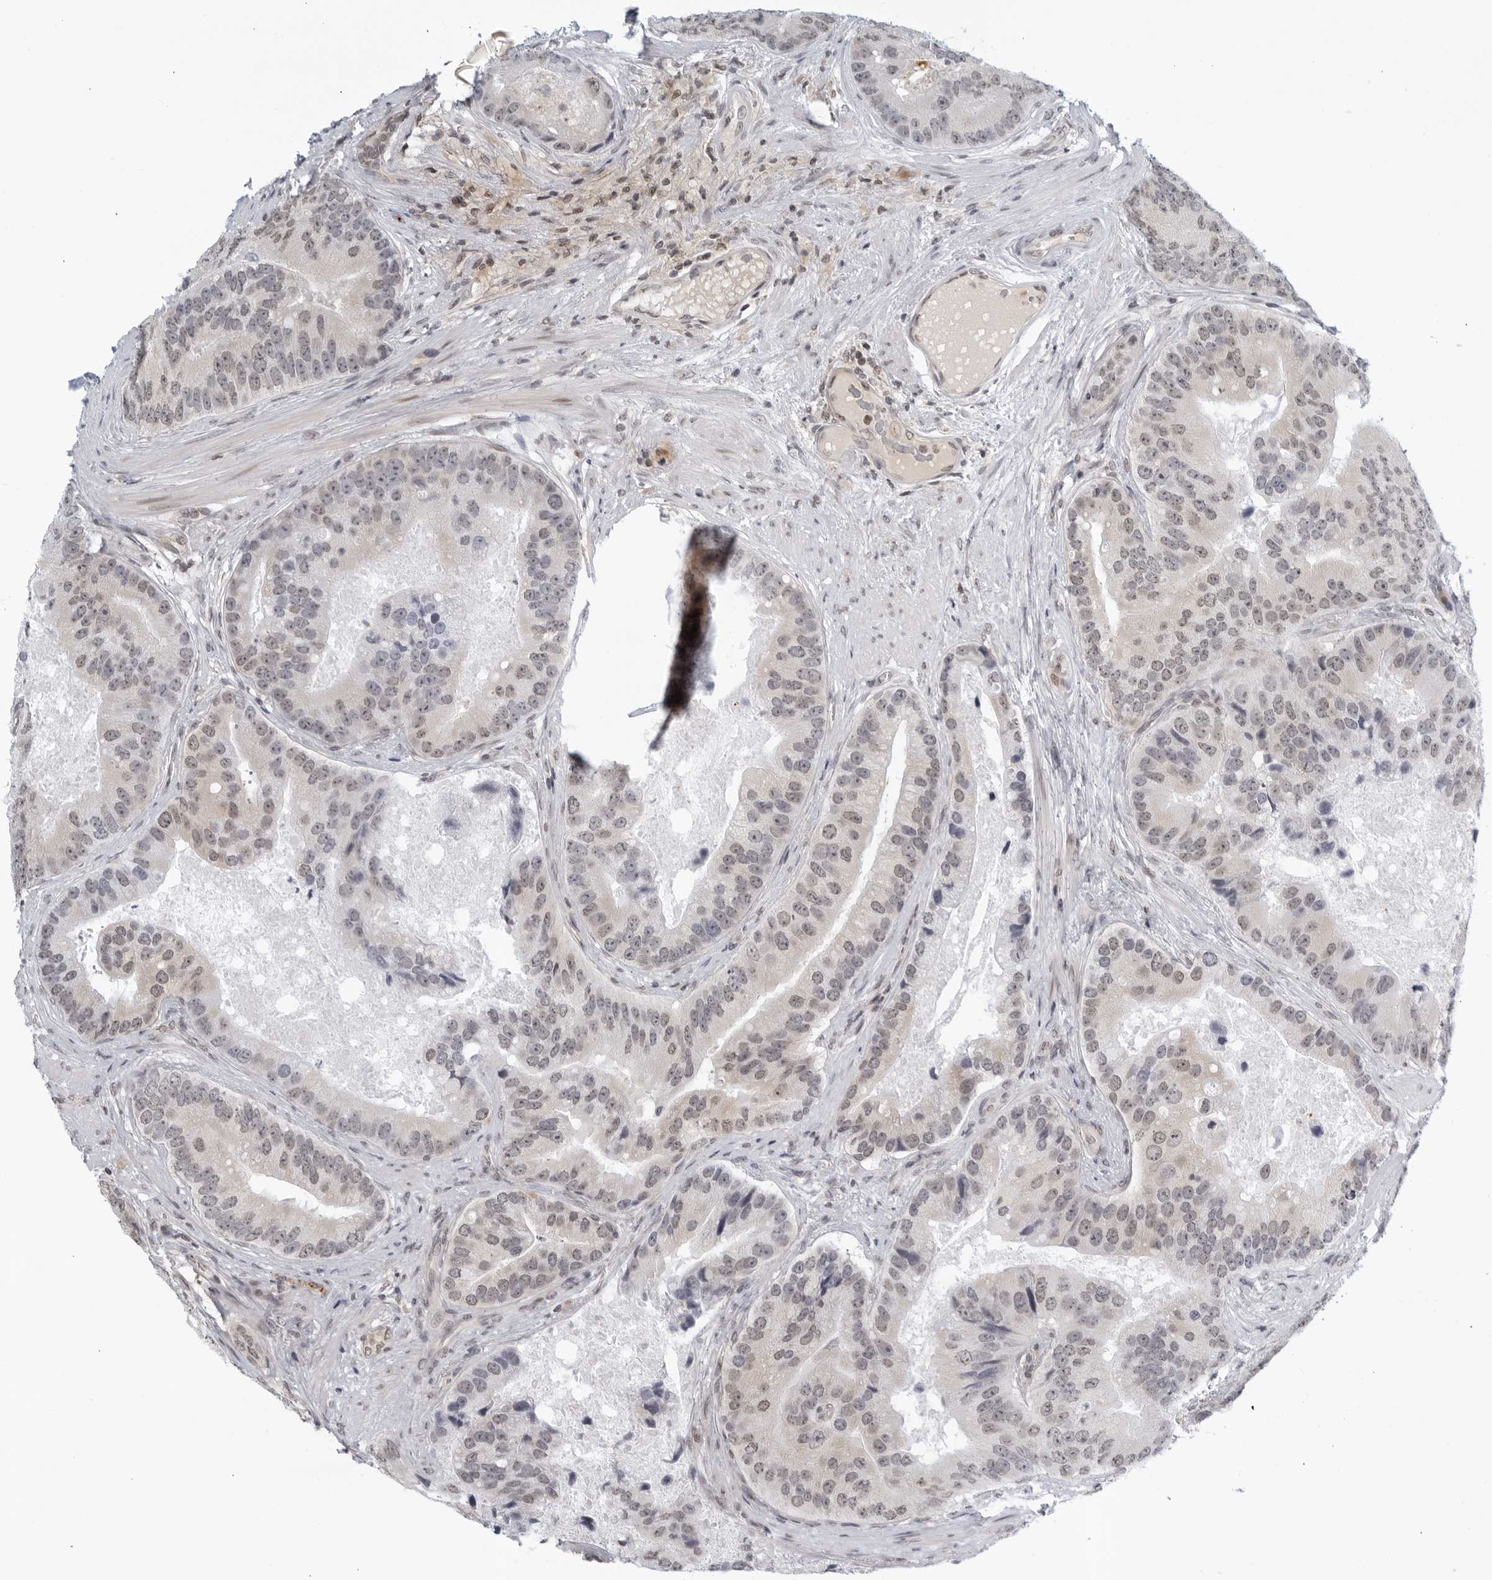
{"staining": {"intensity": "weak", "quantity": ">75%", "location": "nuclear"}, "tissue": "prostate cancer", "cell_type": "Tumor cells", "image_type": "cancer", "snomed": [{"axis": "morphology", "description": "Adenocarcinoma, High grade"}, {"axis": "topography", "description": "Prostate"}], "caption": "The image displays staining of high-grade adenocarcinoma (prostate), revealing weak nuclear protein positivity (brown color) within tumor cells. The staining is performed using DAB brown chromogen to label protein expression. The nuclei are counter-stained blue using hematoxylin.", "gene": "CC2D1B", "patient": {"sex": "male", "age": 70}}